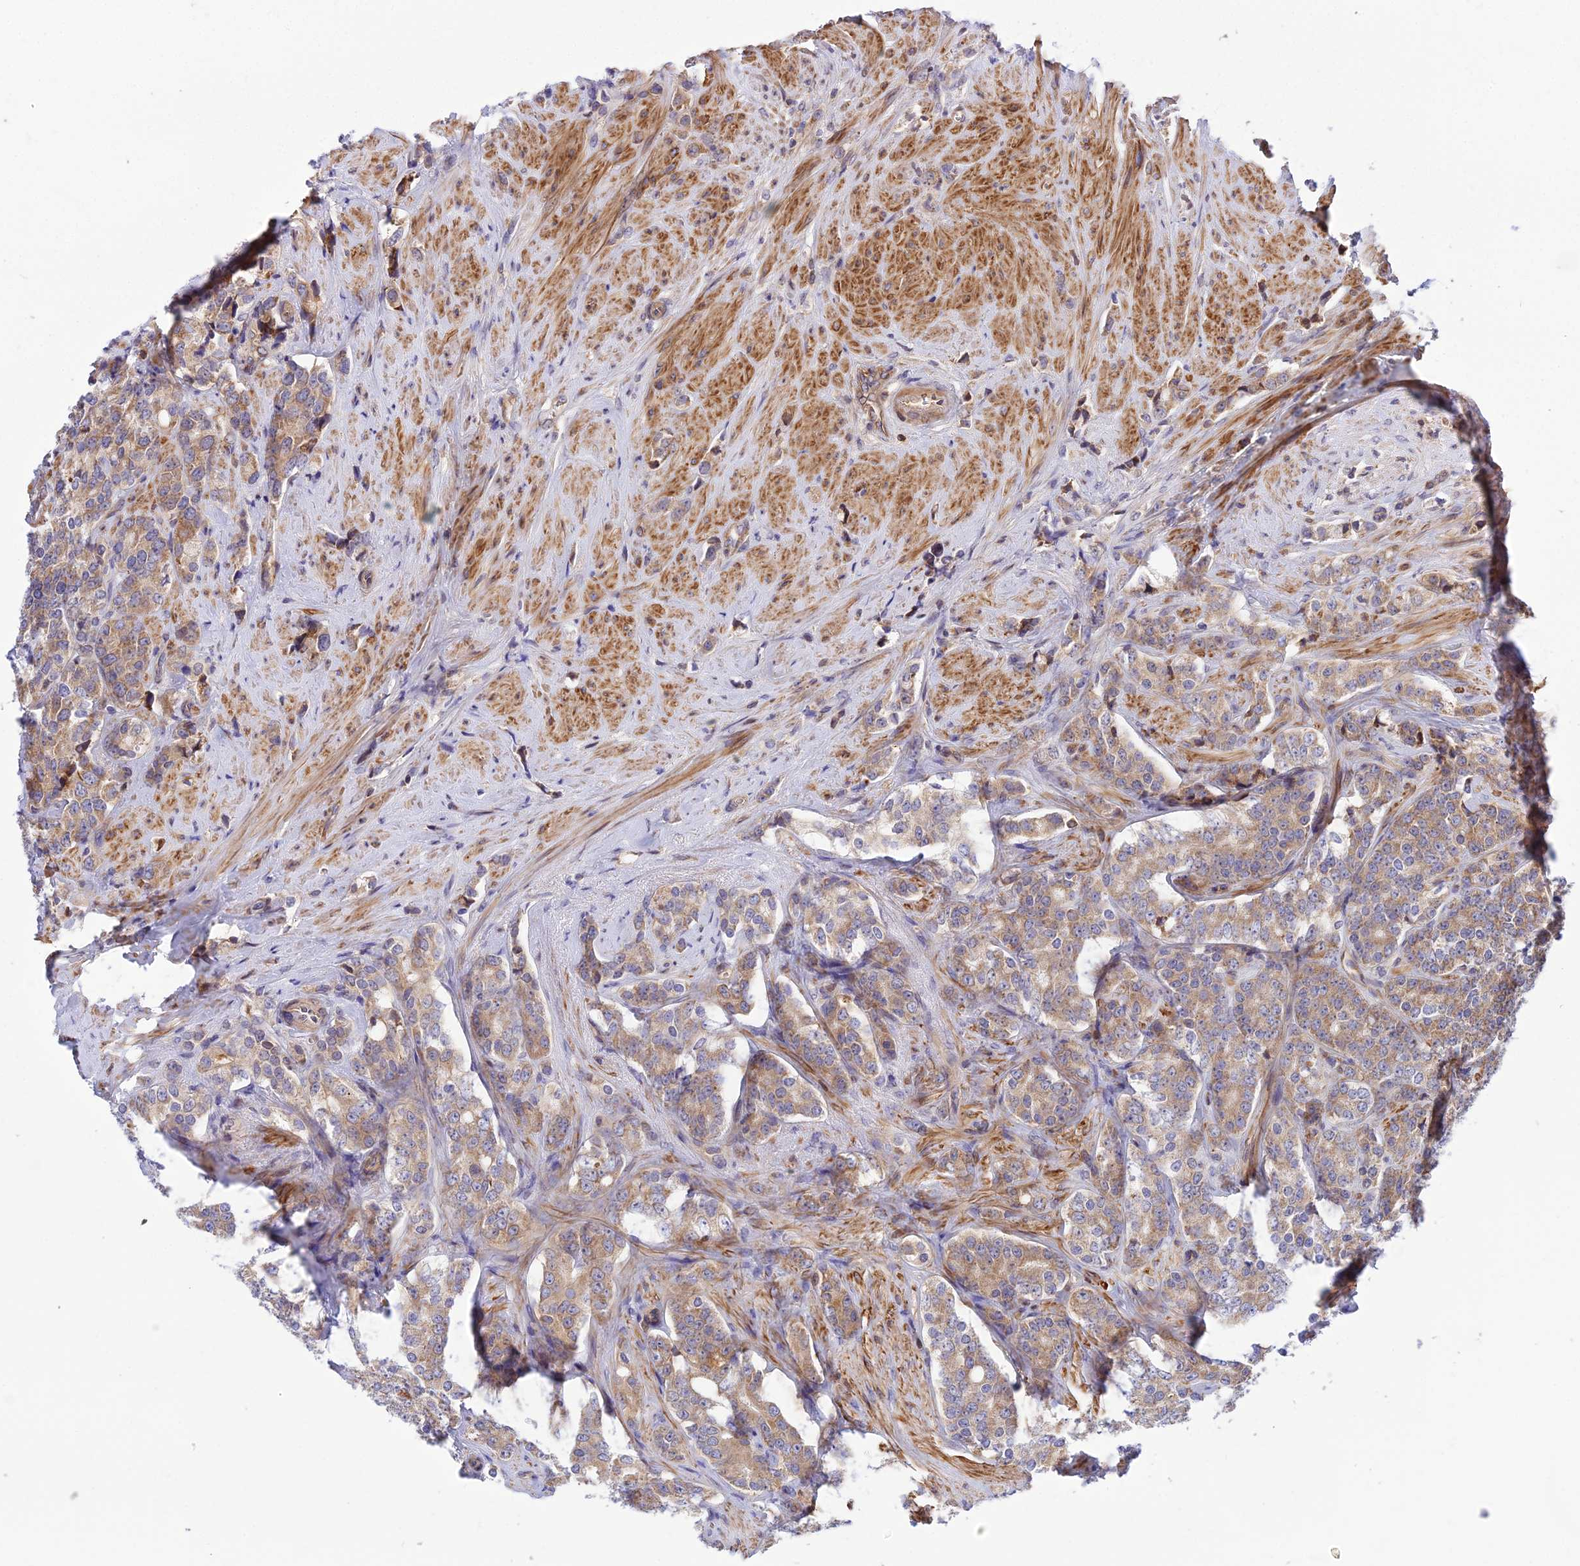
{"staining": {"intensity": "moderate", "quantity": ">75%", "location": "cytoplasmic/membranous"}, "tissue": "prostate cancer", "cell_type": "Tumor cells", "image_type": "cancer", "snomed": [{"axis": "morphology", "description": "Adenocarcinoma, High grade"}, {"axis": "topography", "description": "Prostate"}], "caption": "Adenocarcinoma (high-grade) (prostate) stained with a protein marker displays moderate staining in tumor cells.", "gene": "TRIM43B", "patient": {"sex": "male", "age": 62}}